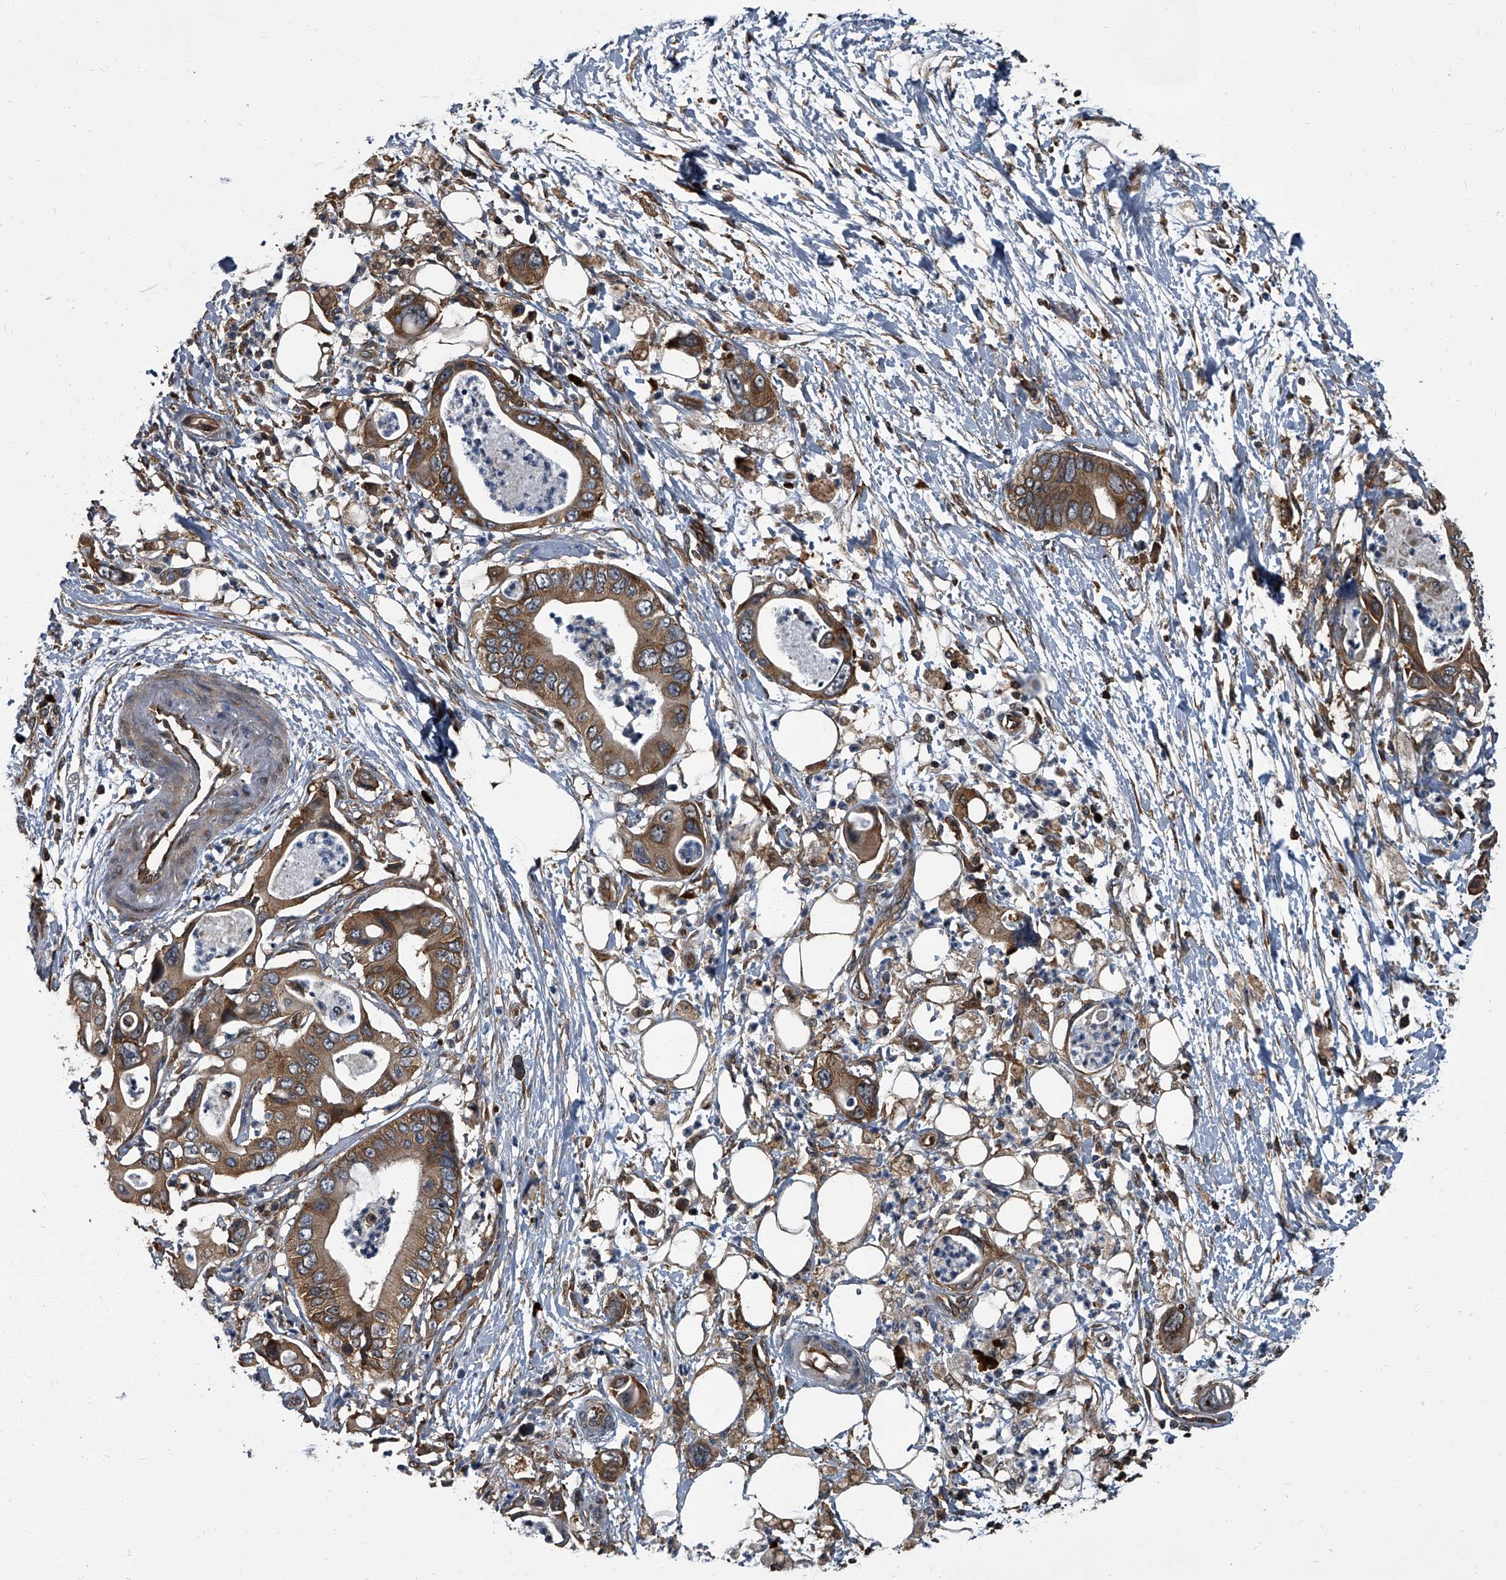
{"staining": {"intensity": "moderate", "quantity": ">75%", "location": "cytoplasmic/membranous"}, "tissue": "pancreatic cancer", "cell_type": "Tumor cells", "image_type": "cancer", "snomed": [{"axis": "morphology", "description": "Adenocarcinoma, NOS"}, {"axis": "topography", "description": "Pancreas"}], "caption": "The photomicrograph shows immunohistochemical staining of pancreatic adenocarcinoma. There is moderate cytoplasmic/membranous positivity is present in approximately >75% of tumor cells. (IHC, brightfield microscopy, high magnification).", "gene": "CDV3", "patient": {"sex": "male", "age": 66}}